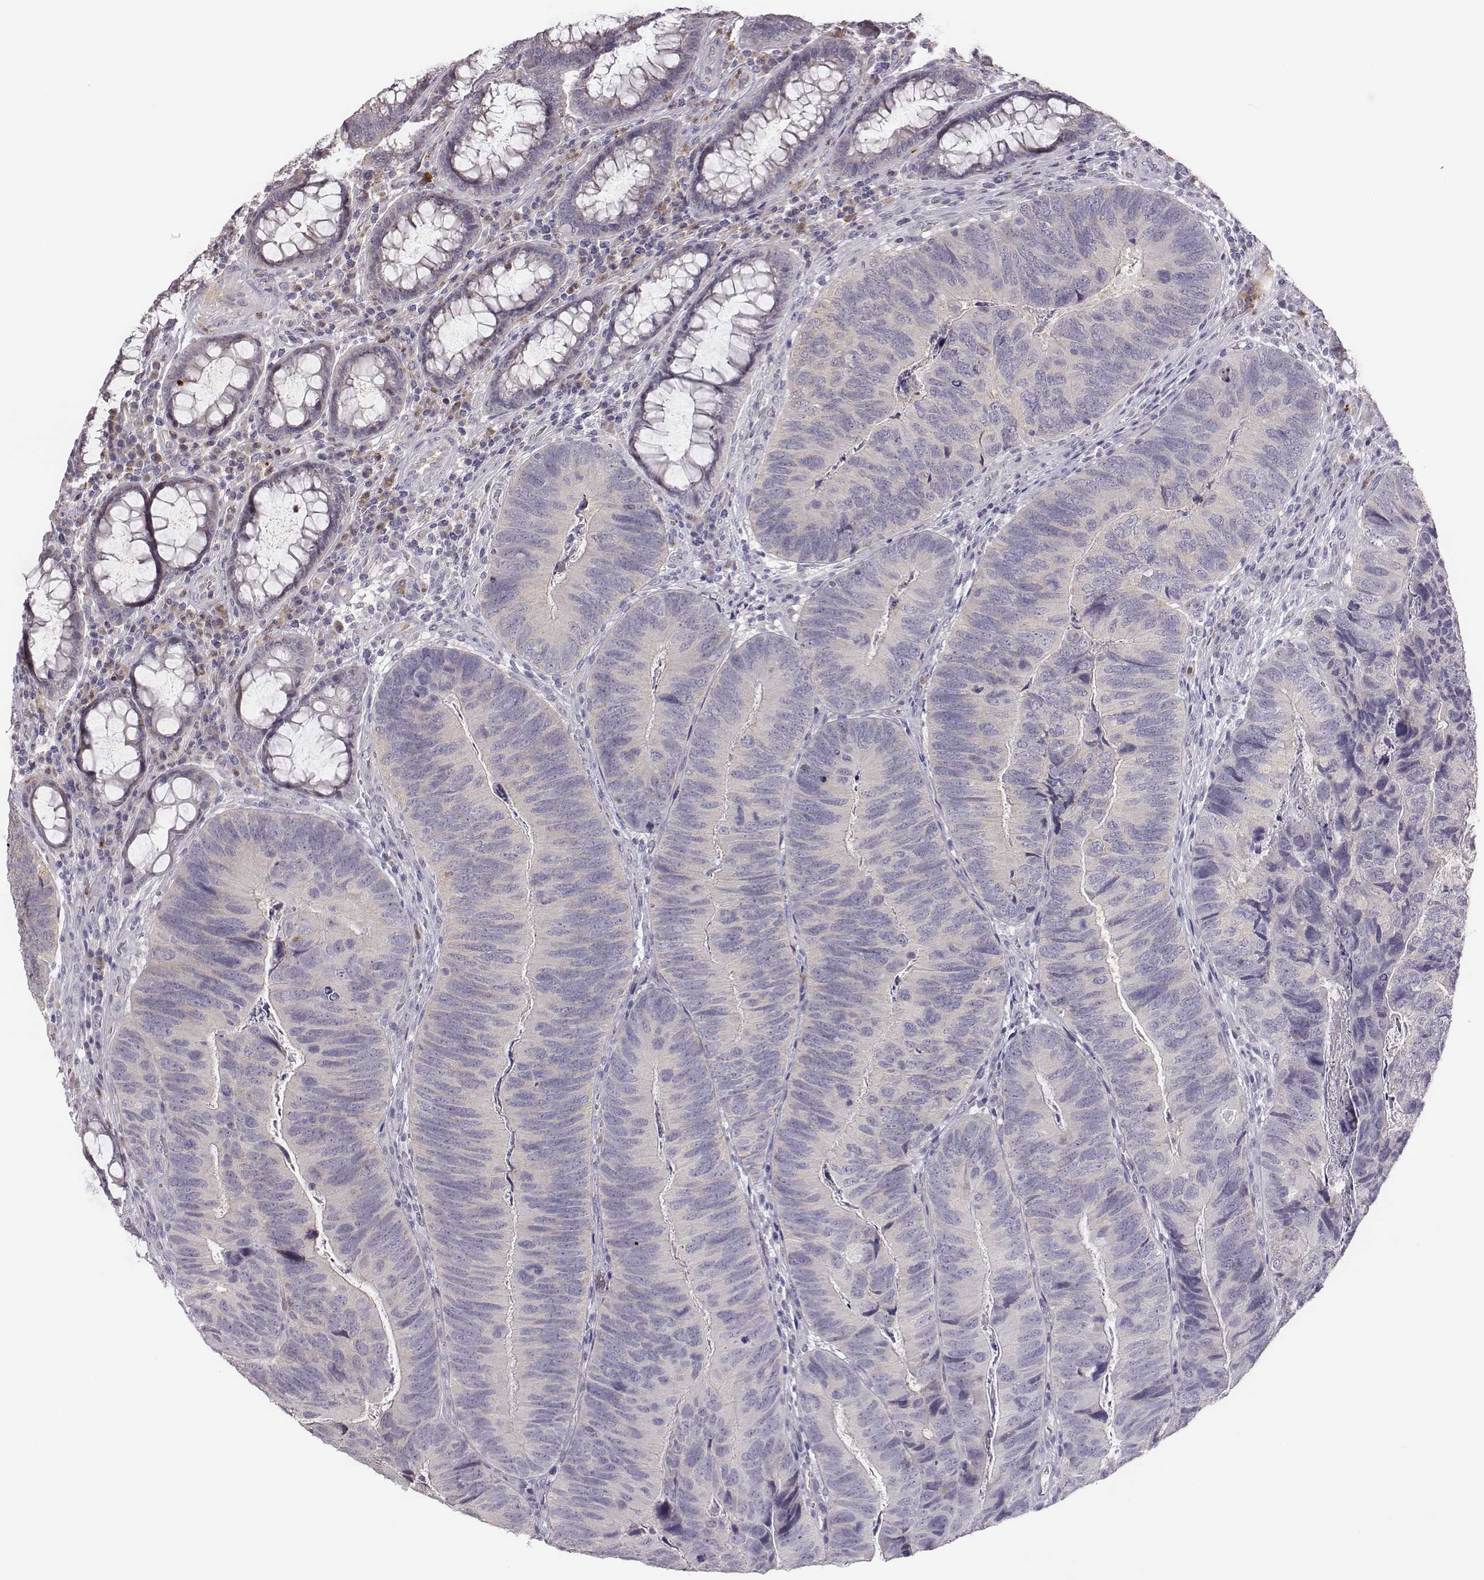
{"staining": {"intensity": "negative", "quantity": "none", "location": "none"}, "tissue": "colorectal cancer", "cell_type": "Tumor cells", "image_type": "cancer", "snomed": [{"axis": "morphology", "description": "Adenocarcinoma, NOS"}, {"axis": "topography", "description": "Colon"}], "caption": "Tumor cells show no significant positivity in colorectal adenocarcinoma.", "gene": "KMO", "patient": {"sex": "female", "age": 67}}